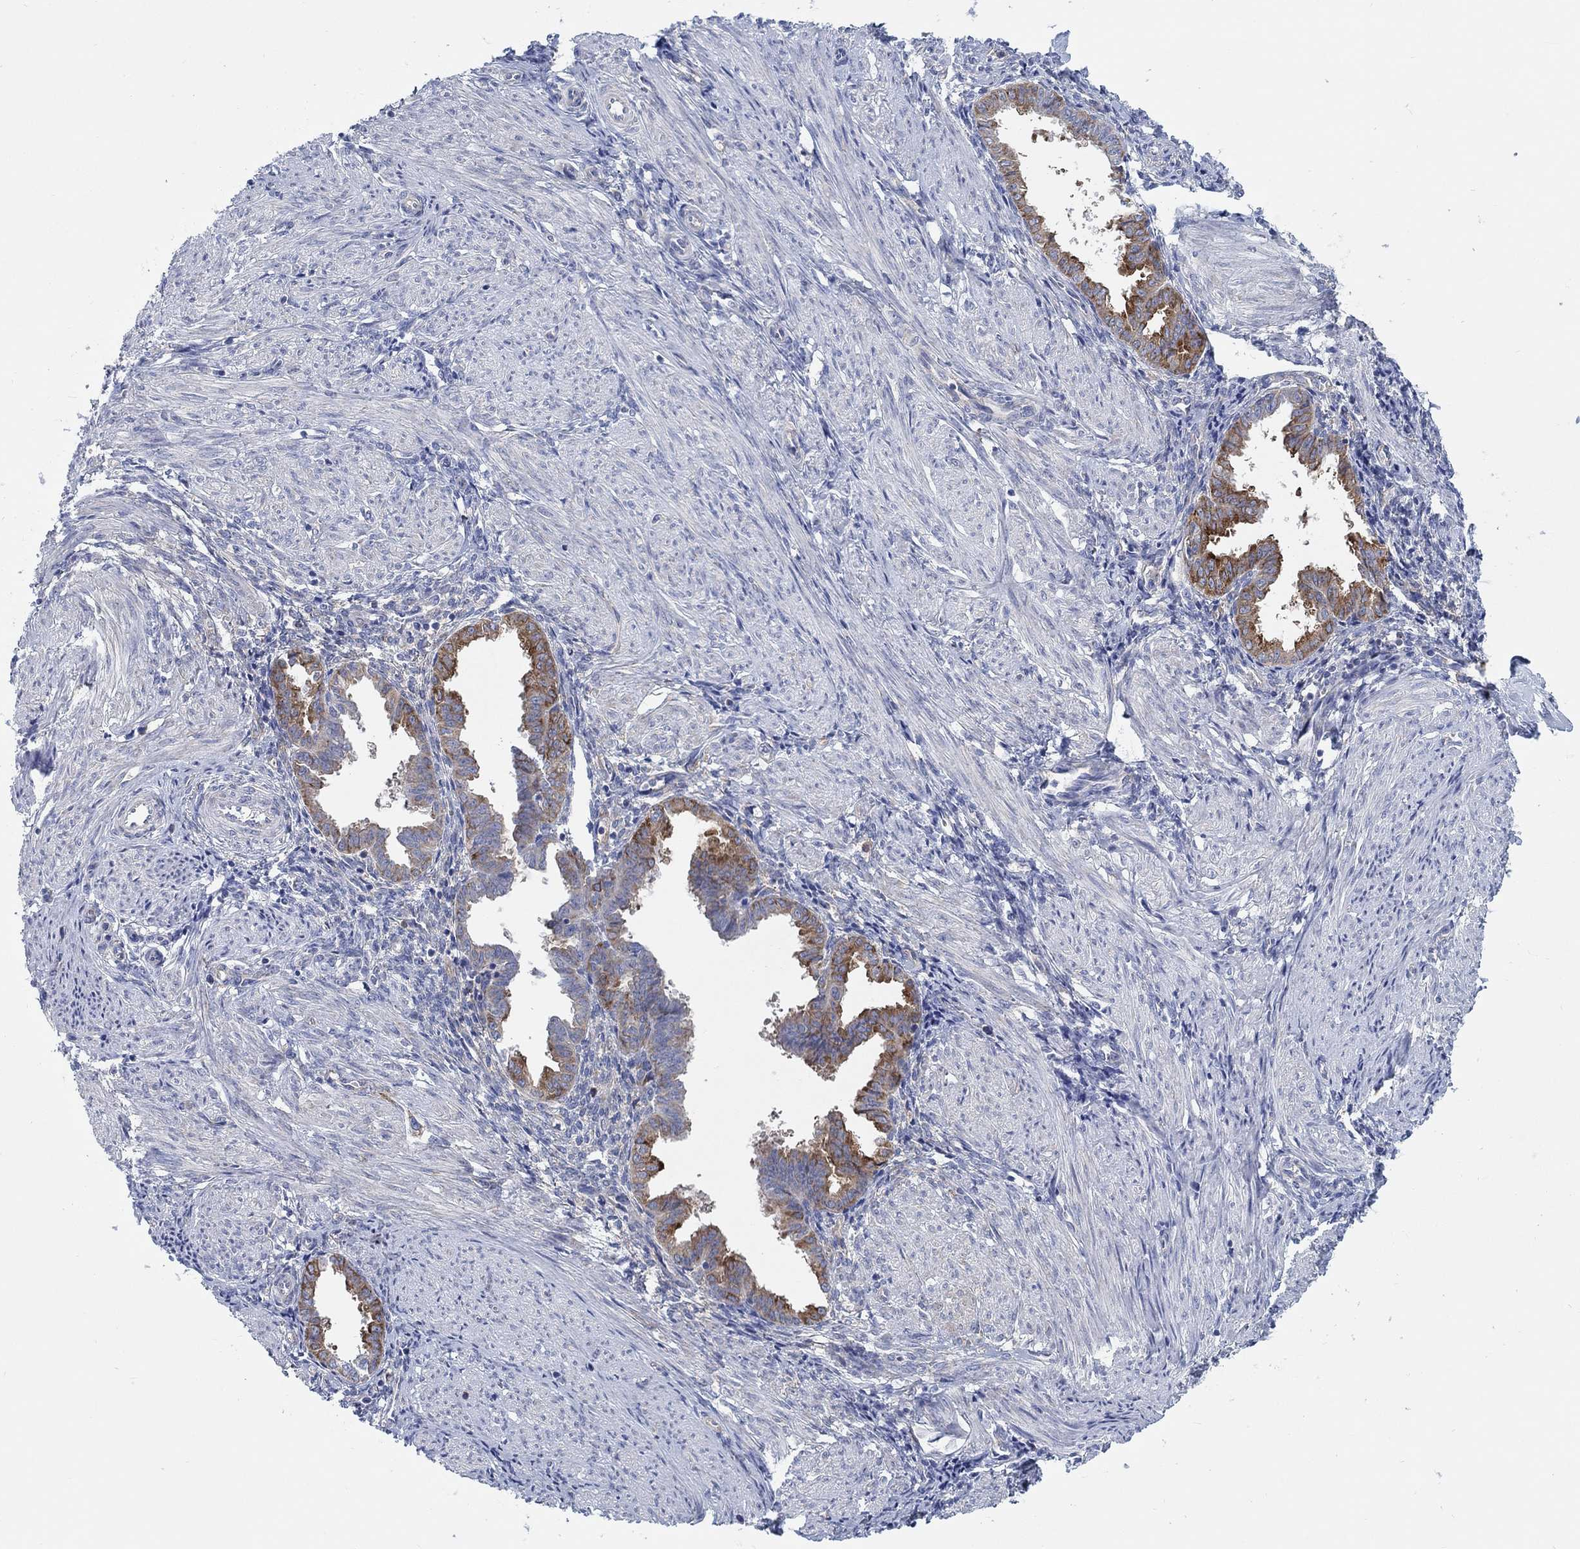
{"staining": {"intensity": "weak", "quantity": "<25%", "location": "cytoplasmic/membranous"}, "tissue": "endometrium", "cell_type": "Cells in endometrial stroma", "image_type": "normal", "snomed": [{"axis": "morphology", "description": "Normal tissue, NOS"}, {"axis": "topography", "description": "Endometrium"}], "caption": "This is an immunohistochemistry photomicrograph of unremarkable endometrium. There is no positivity in cells in endometrial stroma.", "gene": "TMEM59", "patient": {"sex": "female", "age": 37}}